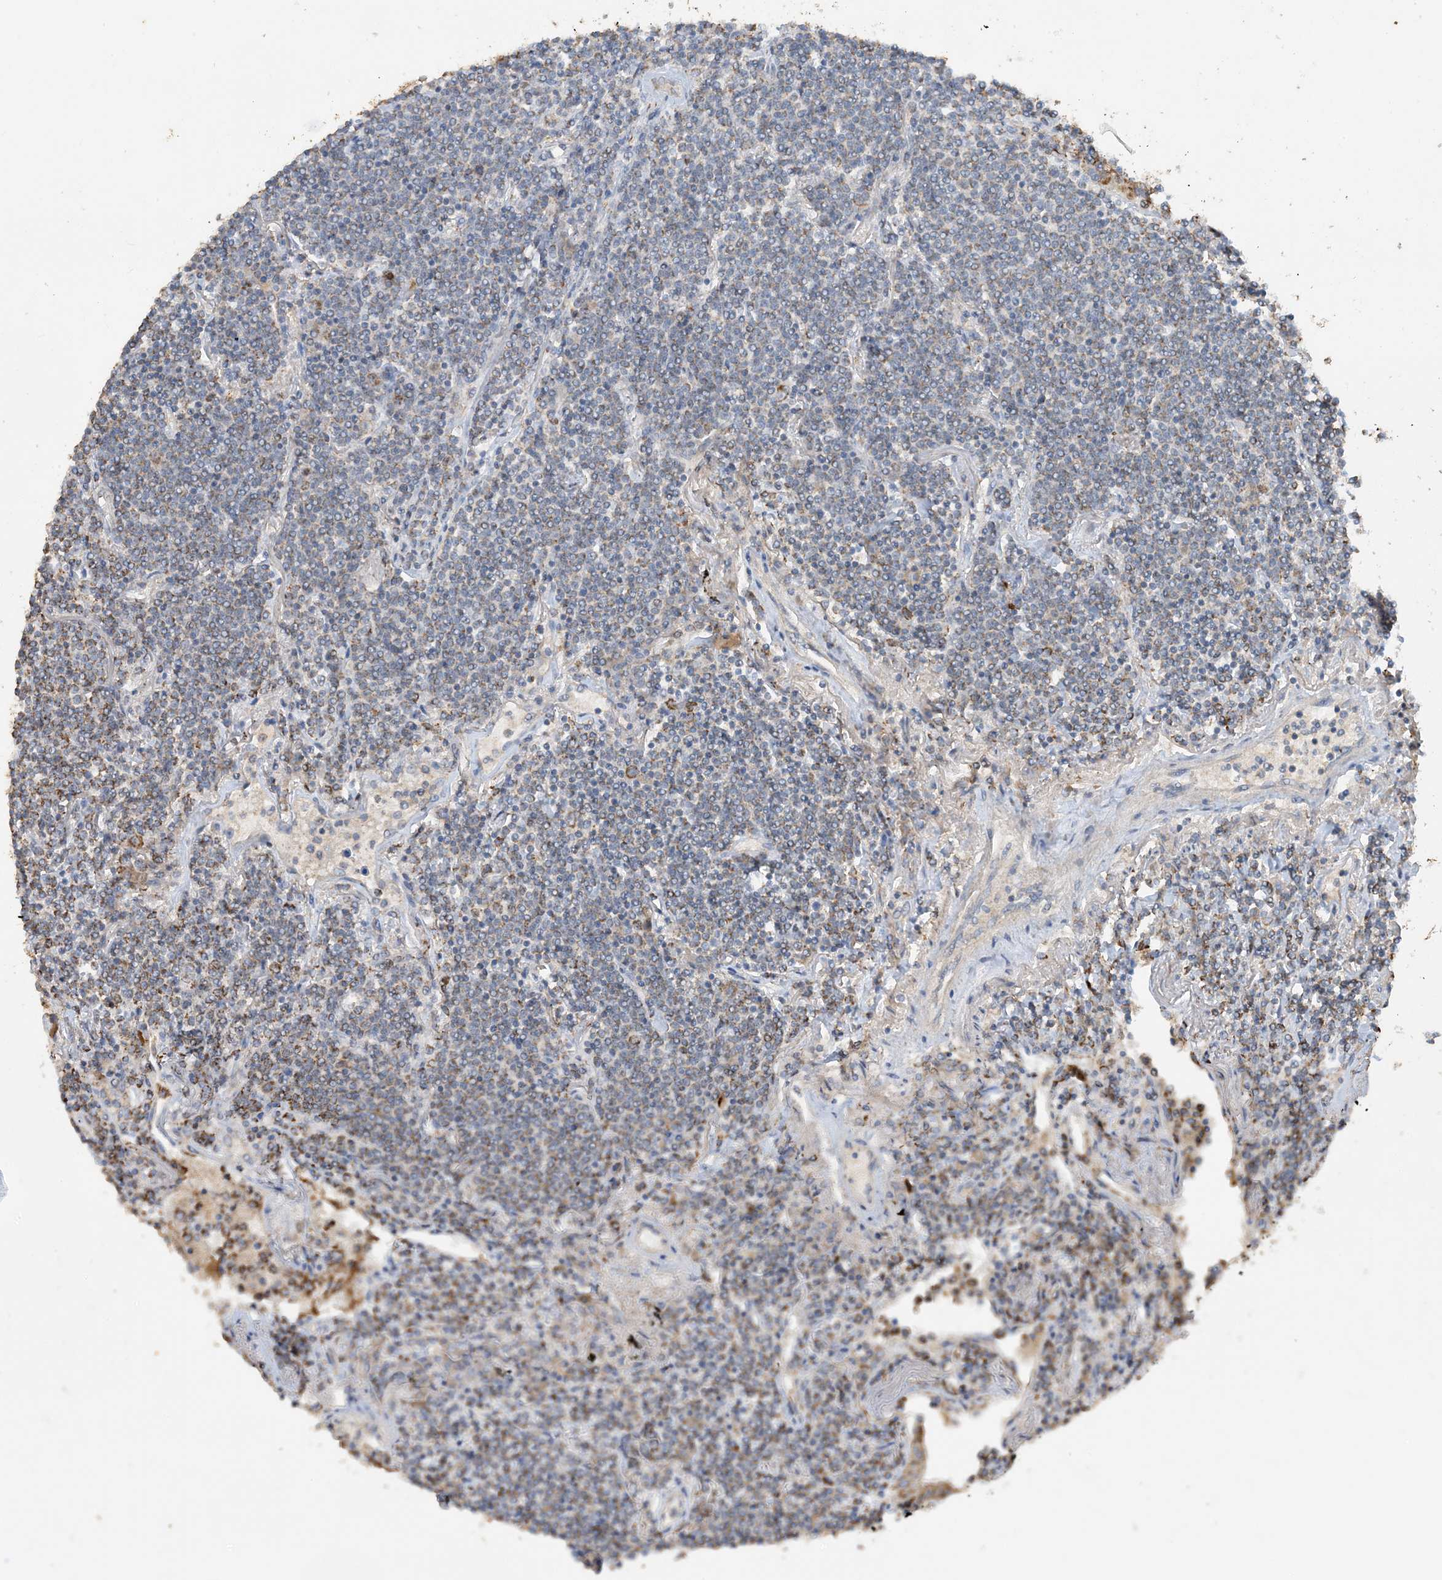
{"staining": {"intensity": "moderate", "quantity": "<25%", "location": "cytoplasmic/membranous"}, "tissue": "lymphoma", "cell_type": "Tumor cells", "image_type": "cancer", "snomed": [{"axis": "morphology", "description": "Malignant lymphoma, non-Hodgkin's type, Low grade"}, {"axis": "topography", "description": "Lung"}], "caption": "IHC photomicrograph of lymphoma stained for a protein (brown), which demonstrates low levels of moderate cytoplasmic/membranous positivity in approximately <25% of tumor cells.", "gene": "SFMBT2", "patient": {"sex": "female", "age": 71}}